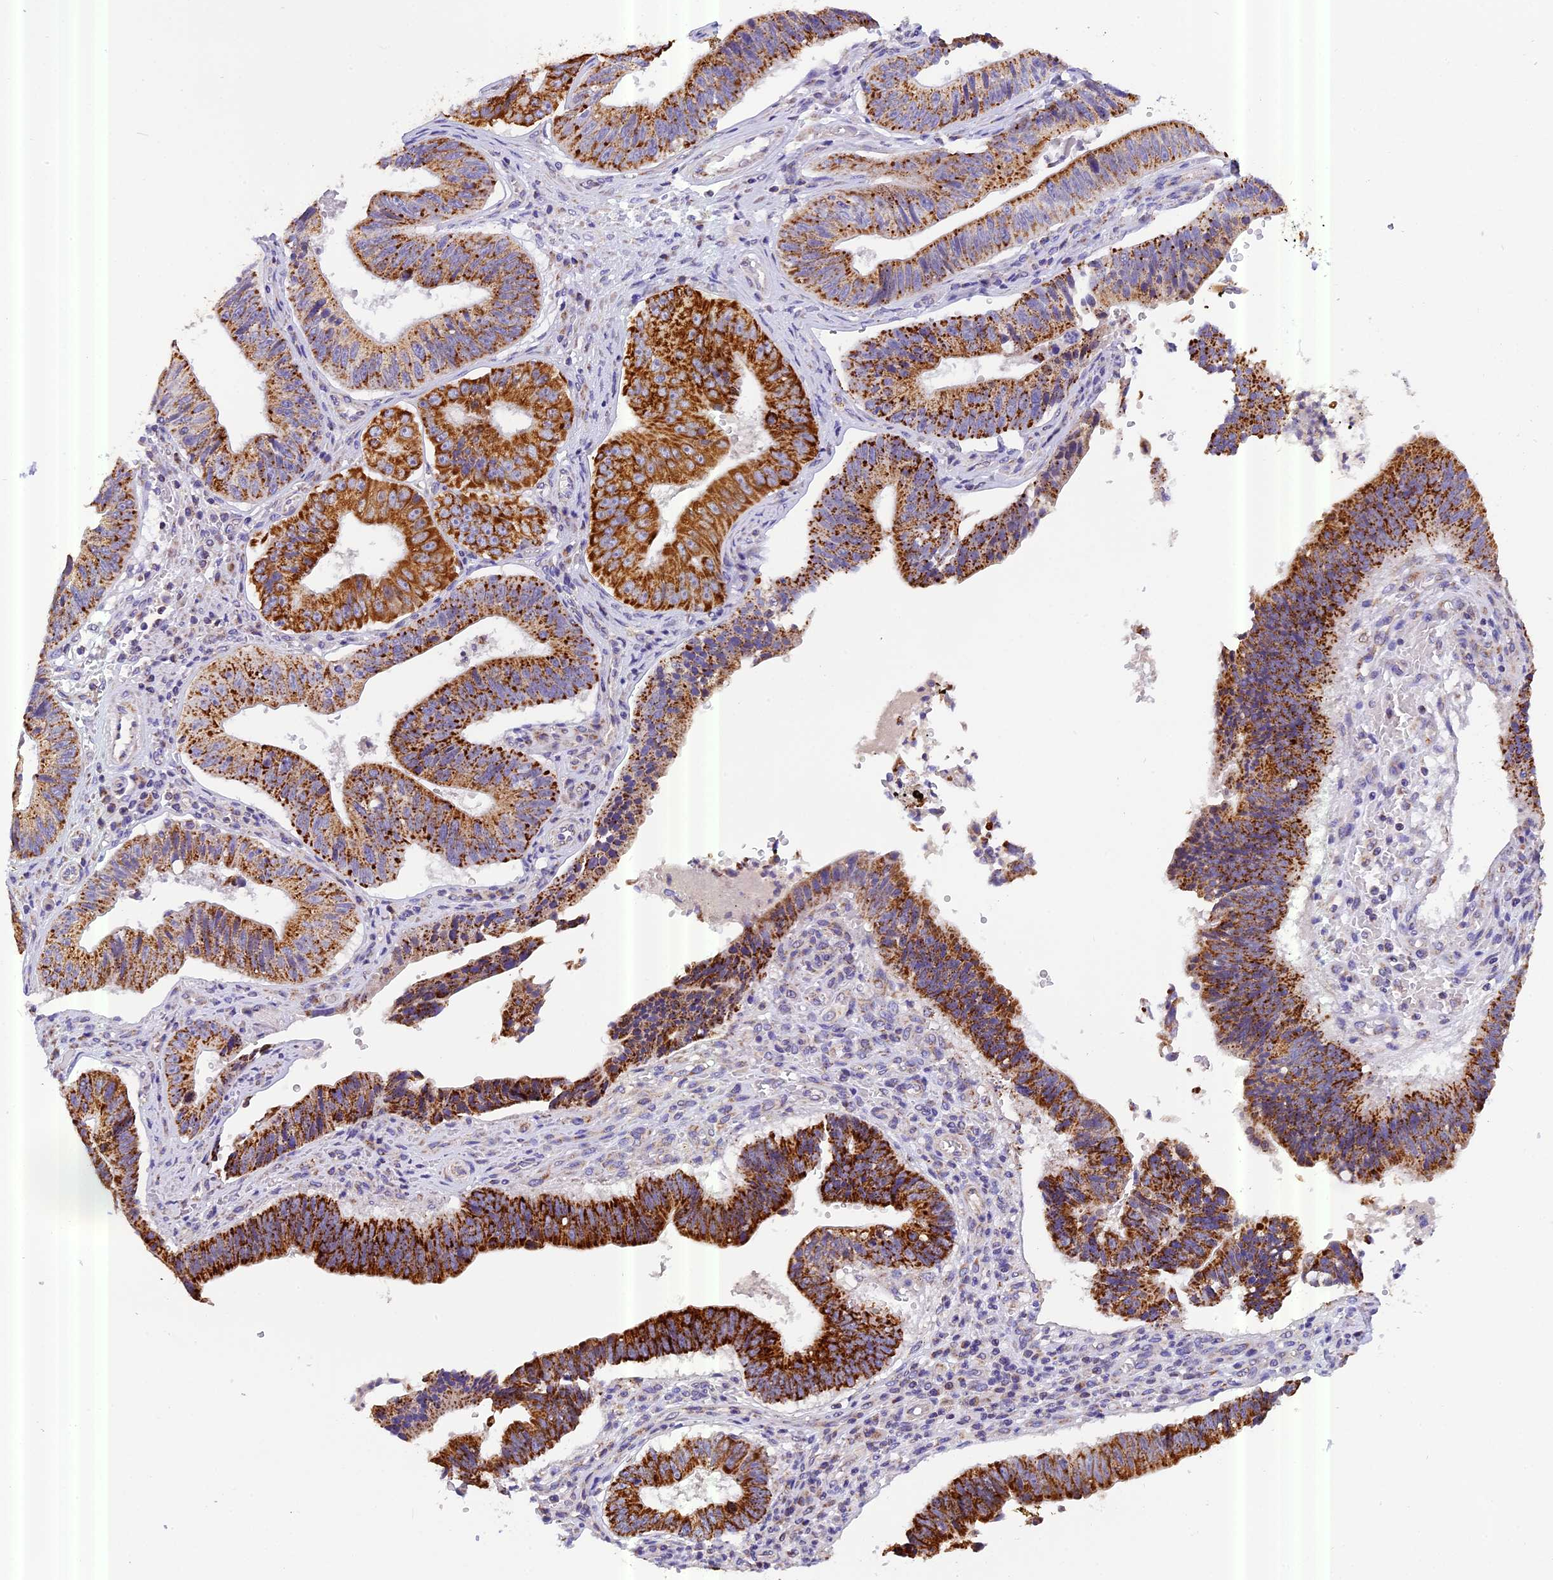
{"staining": {"intensity": "strong", "quantity": ">75%", "location": "cytoplasmic/membranous"}, "tissue": "stomach cancer", "cell_type": "Tumor cells", "image_type": "cancer", "snomed": [{"axis": "morphology", "description": "Adenocarcinoma, NOS"}, {"axis": "topography", "description": "Stomach"}], "caption": "The micrograph reveals immunohistochemical staining of stomach cancer. There is strong cytoplasmic/membranous staining is identified in about >75% of tumor cells.", "gene": "MGME1", "patient": {"sex": "male", "age": 59}}